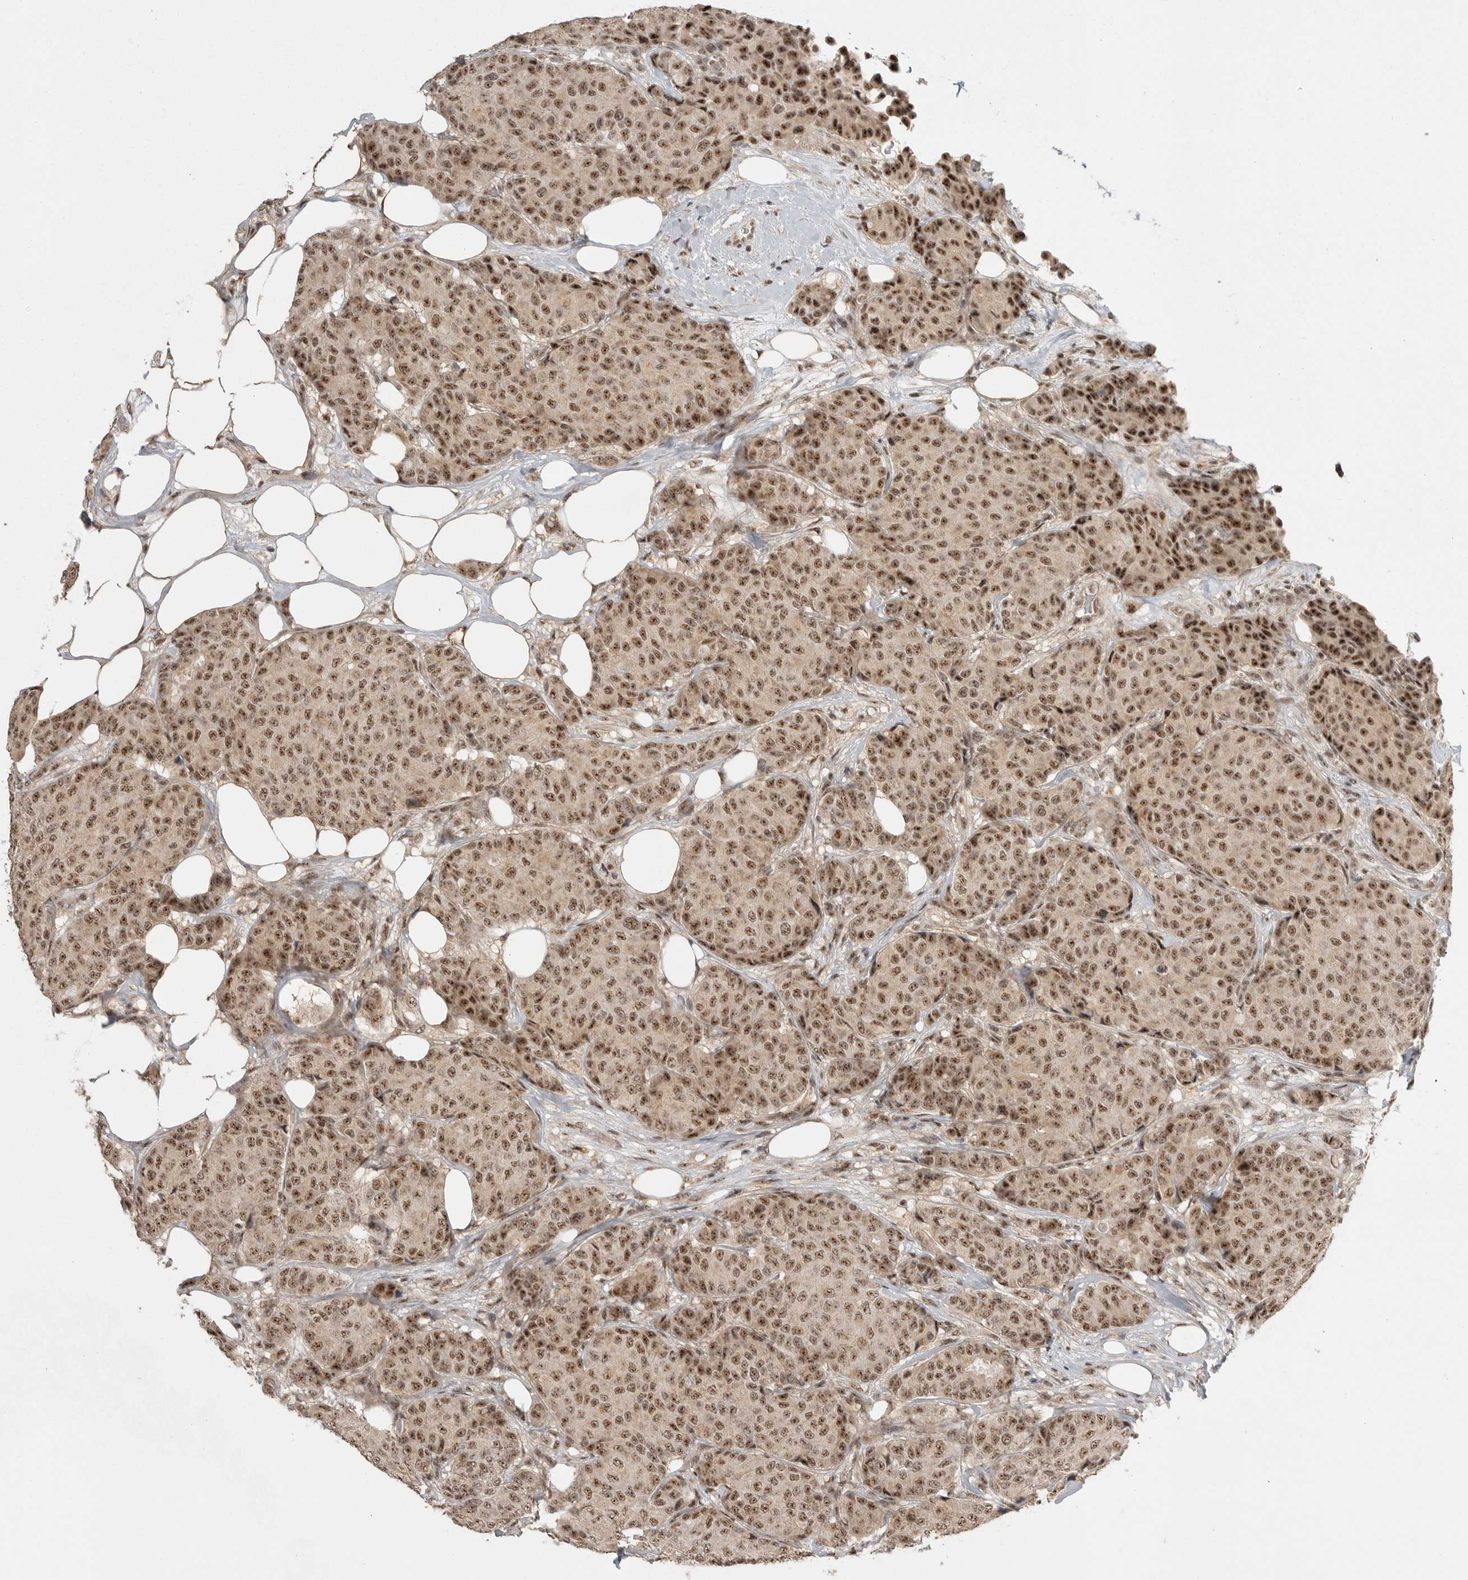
{"staining": {"intensity": "strong", "quantity": ">75%", "location": "nuclear"}, "tissue": "breast cancer", "cell_type": "Tumor cells", "image_type": "cancer", "snomed": [{"axis": "morphology", "description": "Duct carcinoma"}, {"axis": "topography", "description": "Breast"}], "caption": "This image reveals breast invasive ductal carcinoma stained with immunohistochemistry (IHC) to label a protein in brown. The nuclear of tumor cells show strong positivity for the protein. Nuclei are counter-stained blue.", "gene": "POMP", "patient": {"sex": "female", "age": 75}}